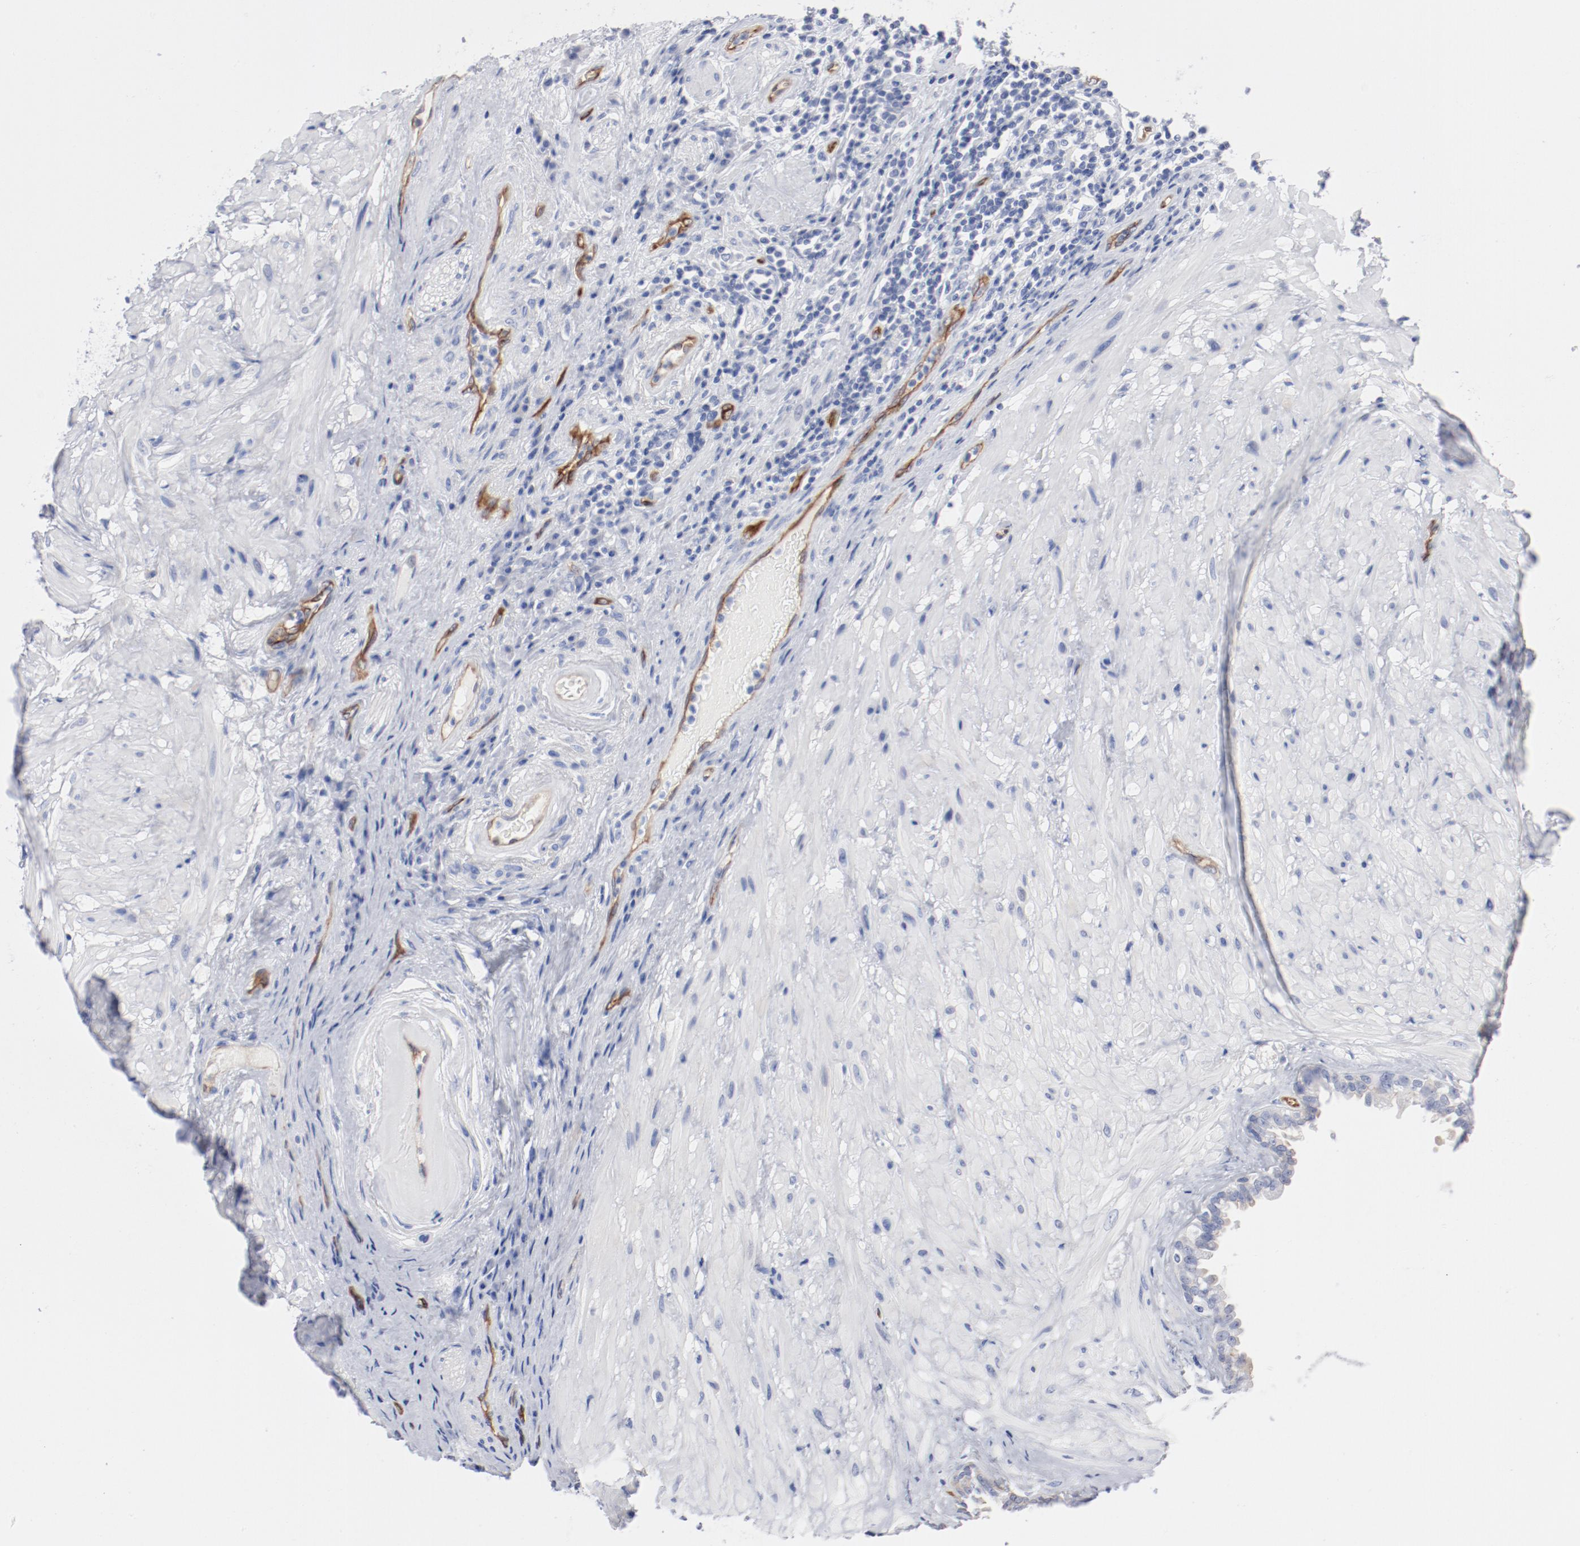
{"staining": {"intensity": "negative", "quantity": "none", "location": "none"}, "tissue": "seminal vesicle", "cell_type": "Glandular cells", "image_type": "normal", "snomed": [{"axis": "morphology", "description": "Normal tissue, NOS"}, {"axis": "topography", "description": "Seminal veicle"}], "caption": "DAB immunohistochemical staining of unremarkable human seminal vesicle exhibits no significant staining in glandular cells. Brightfield microscopy of immunohistochemistry stained with DAB (3,3'-diaminobenzidine) (brown) and hematoxylin (blue), captured at high magnification.", "gene": "SHANK3", "patient": {"sex": "male", "age": 61}}